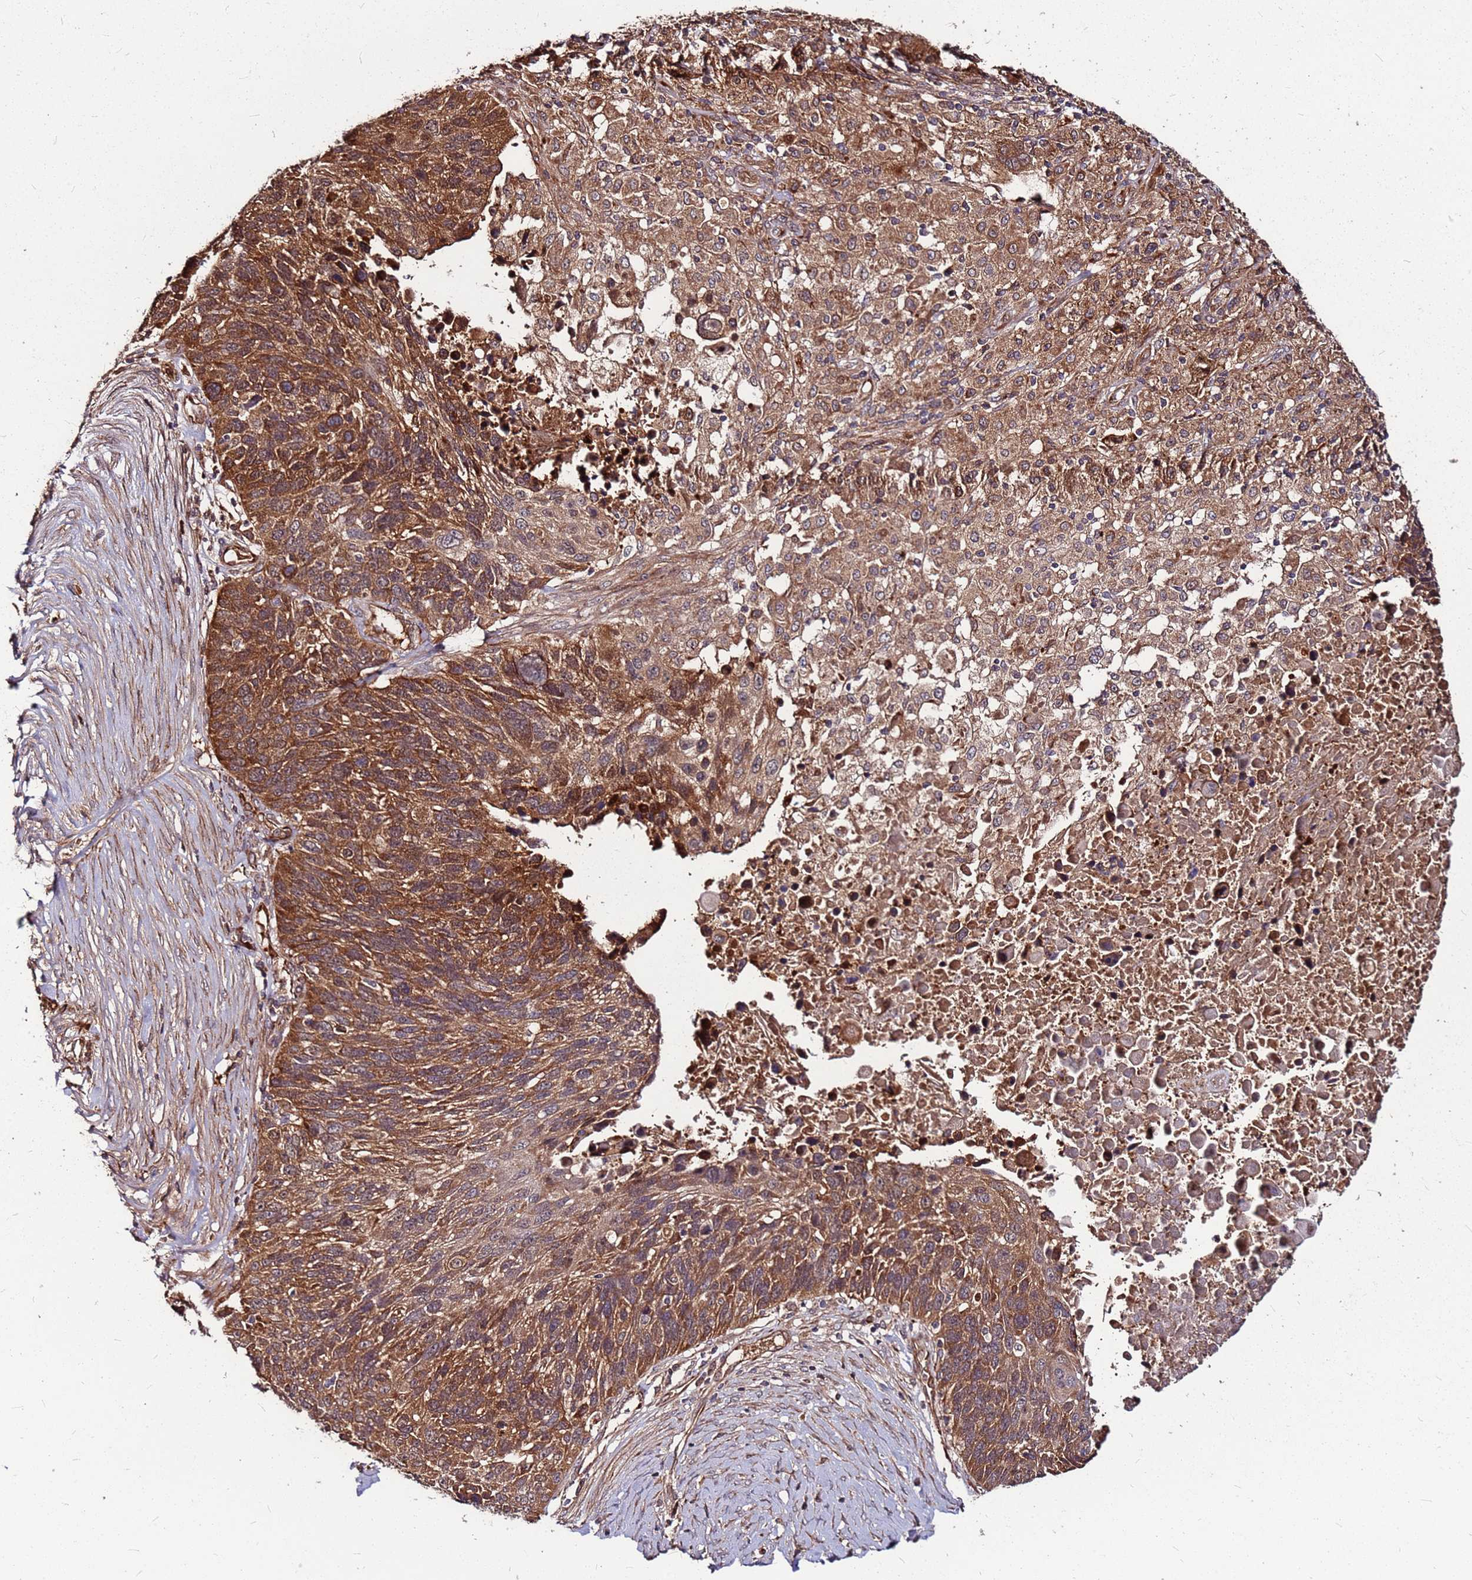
{"staining": {"intensity": "strong", "quantity": ">75%", "location": "cytoplasmic/membranous"}, "tissue": "lung cancer", "cell_type": "Tumor cells", "image_type": "cancer", "snomed": [{"axis": "morphology", "description": "Normal tissue, NOS"}, {"axis": "morphology", "description": "Squamous cell carcinoma, NOS"}, {"axis": "topography", "description": "Lymph node"}, {"axis": "topography", "description": "Lung"}], "caption": "Immunohistochemical staining of squamous cell carcinoma (lung) exhibits strong cytoplasmic/membranous protein positivity in approximately >75% of tumor cells. Ihc stains the protein of interest in brown and the nuclei are stained blue.", "gene": "LYPLAL1", "patient": {"sex": "male", "age": 66}}